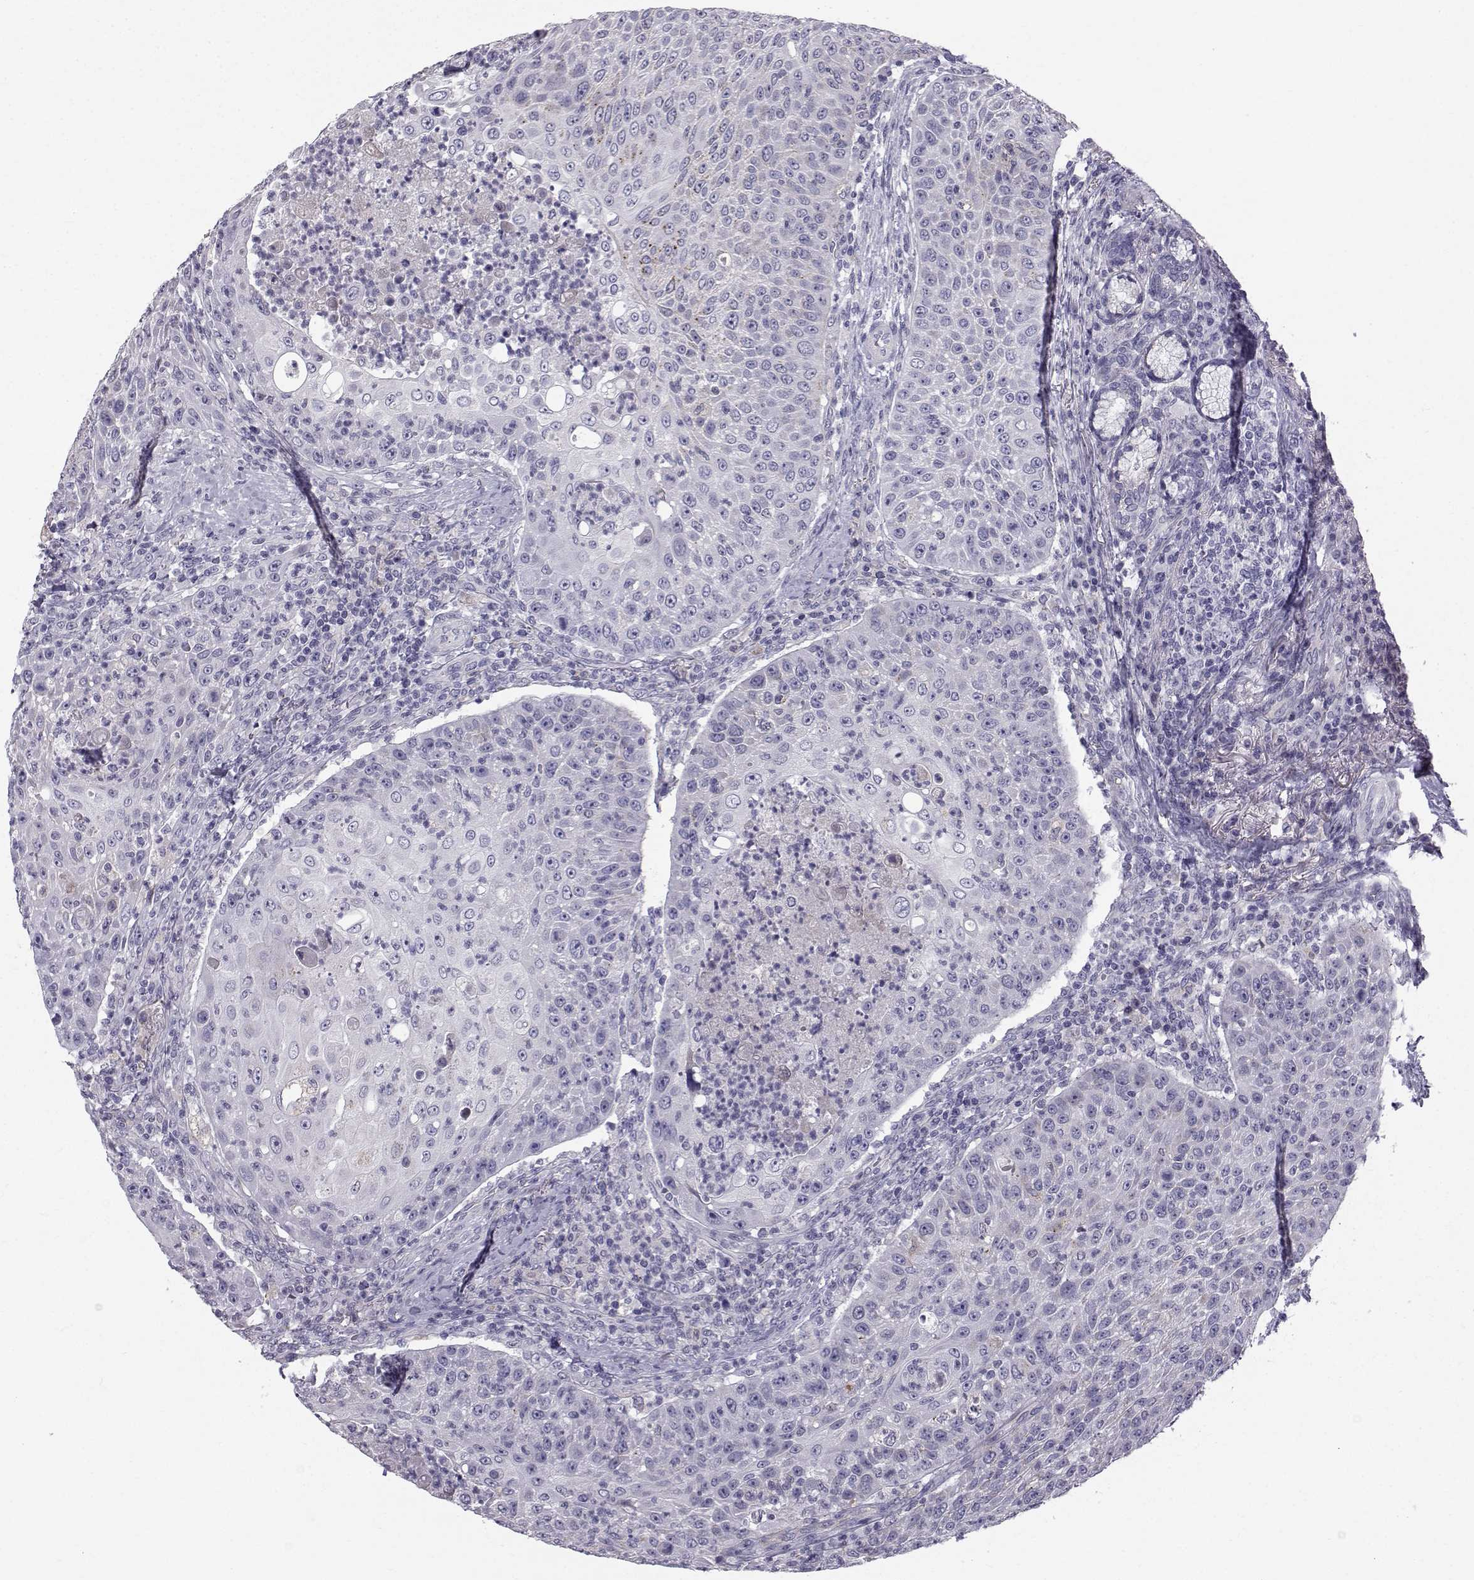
{"staining": {"intensity": "negative", "quantity": "none", "location": "none"}, "tissue": "head and neck cancer", "cell_type": "Tumor cells", "image_type": "cancer", "snomed": [{"axis": "morphology", "description": "Squamous cell carcinoma, NOS"}, {"axis": "topography", "description": "Head-Neck"}], "caption": "Immunohistochemistry of human head and neck squamous cell carcinoma shows no staining in tumor cells.", "gene": "CALCR", "patient": {"sex": "male", "age": 69}}